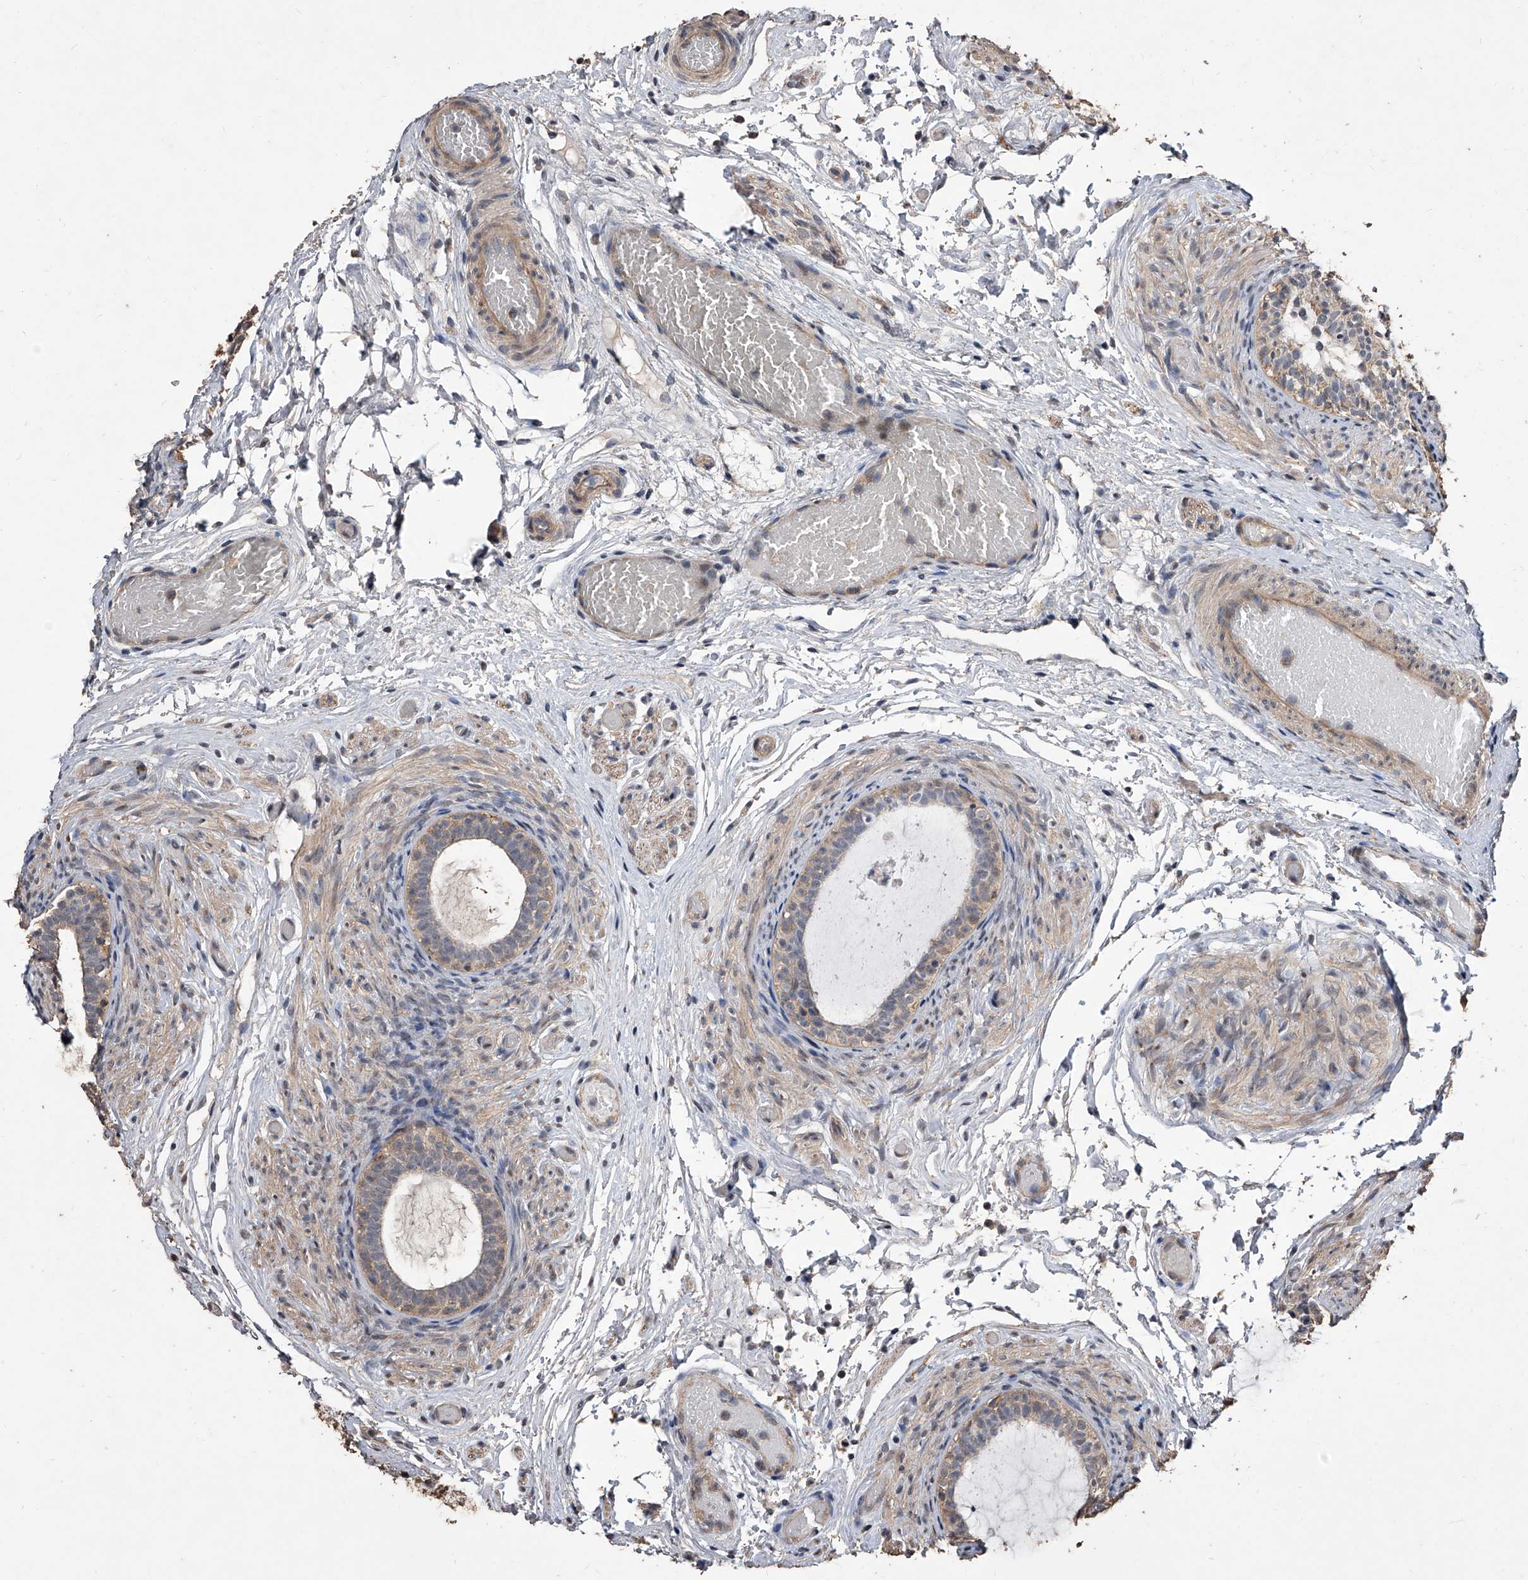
{"staining": {"intensity": "weak", "quantity": "25%-75%", "location": "cytoplasmic/membranous"}, "tissue": "epididymis", "cell_type": "Glandular cells", "image_type": "normal", "snomed": [{"axis": "morphology", "description": "Normal tissue, NOS"}, {"axis": "topography", "description": "Epididymis"}], "caption": "Immunohistochemical staining of benign human epididymis exhibits weak cytoplasmic/membranous protein expression in about 25%-75% of glandular cells. (IHC, brightfield microscopy, high magnification).", "gene": "LTV1", "patient": {"sex": "male", "age": 5}}